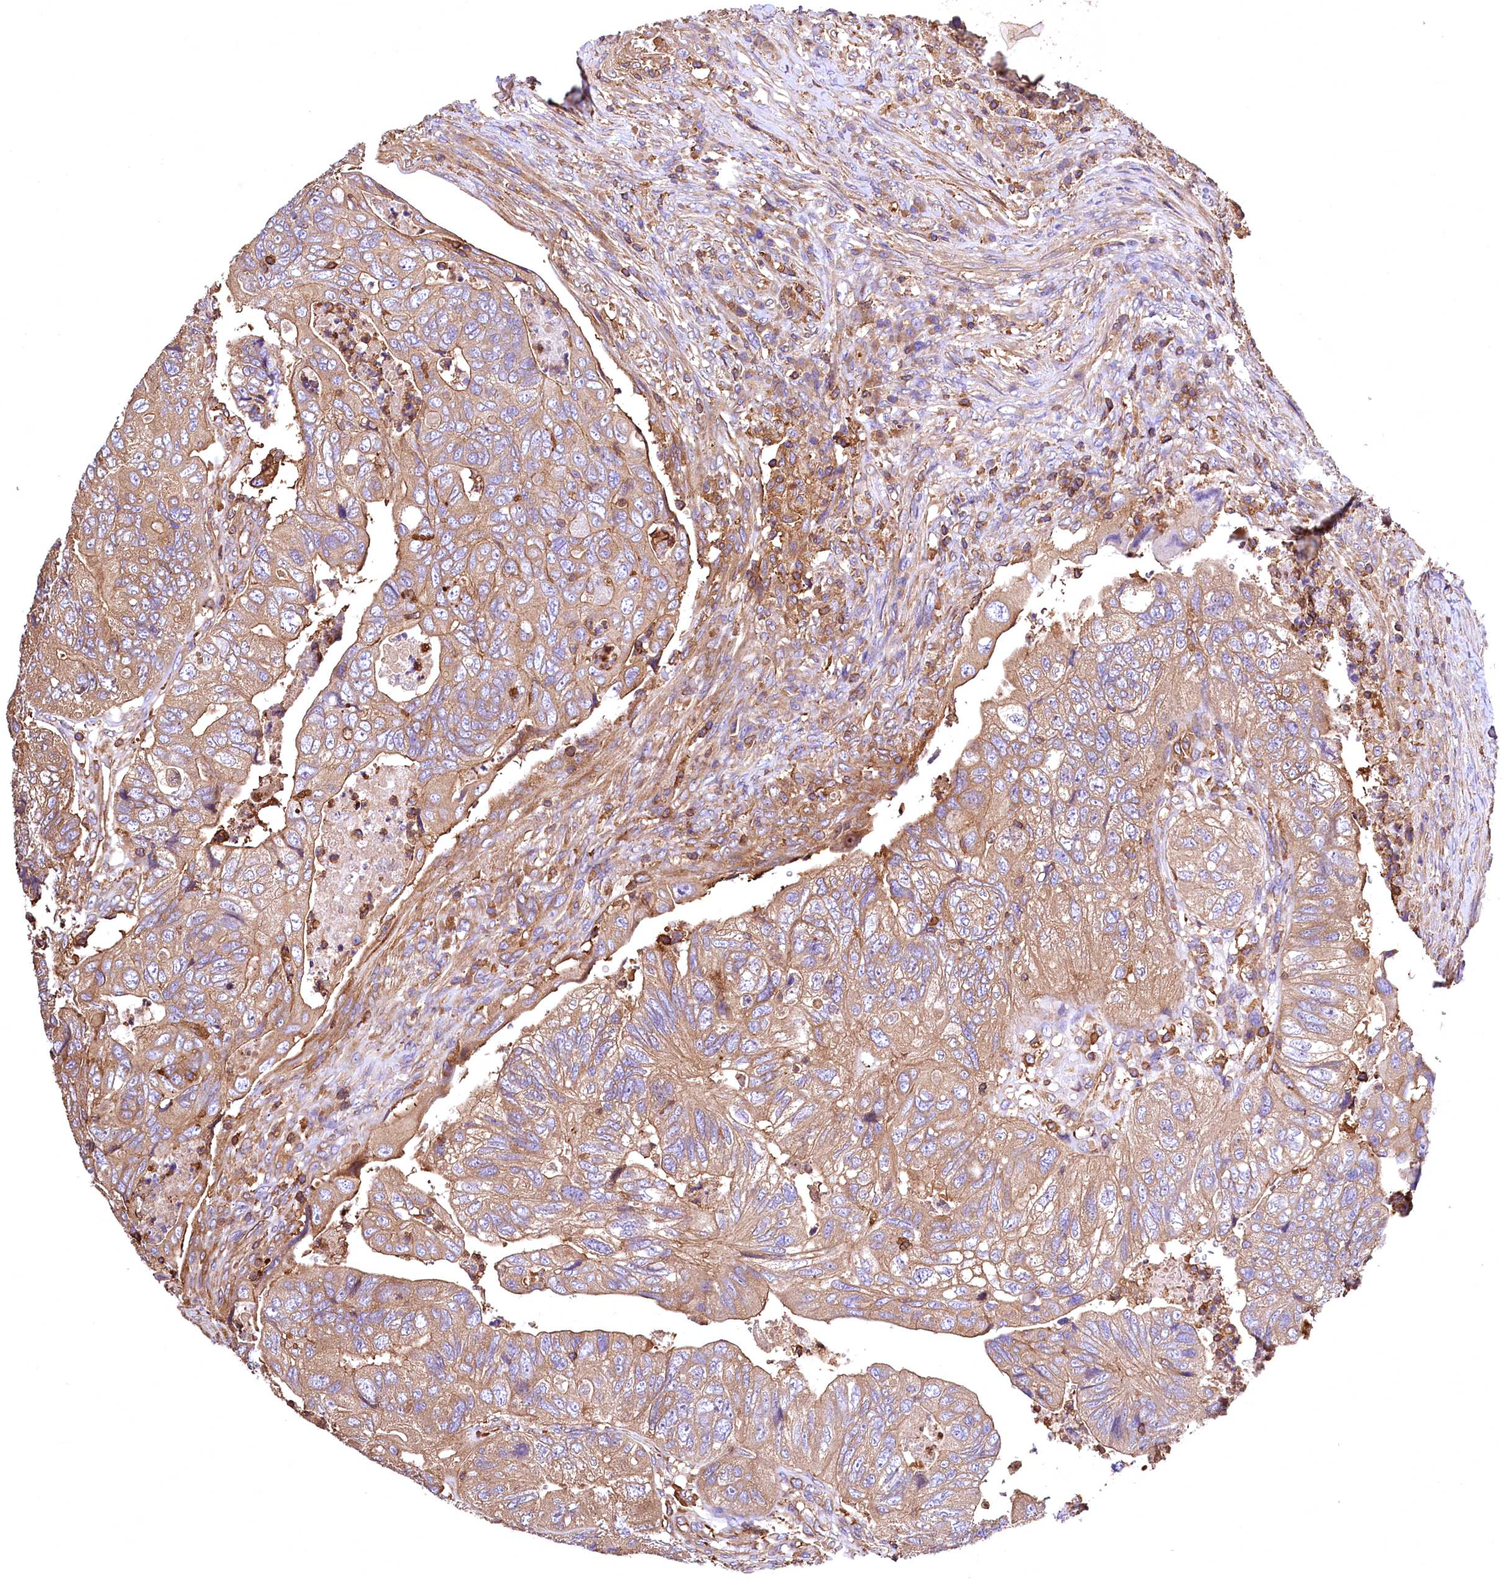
{"staining": {"intensity": "moderate", "quantity": ">75%", "location": "cytoplasmic/membranous"}, "tissue": "colorectal cancer", "cell_type": "Tumor cells", "image_type": "cancer", "snomed": [{"axis": "morphology", "description": "Adenocarcinoma, NOS"}, {"axis": "topography", "description": "Rectum"}], "caption": "Immunohistochemical staining of adenocarcinoma (colorectal) displays moderate cytoplasmic/membranous protein staining in about >75% of tumor cells.", "gene": "RARS2", "patient": {"sex": "male", "age": 63}}